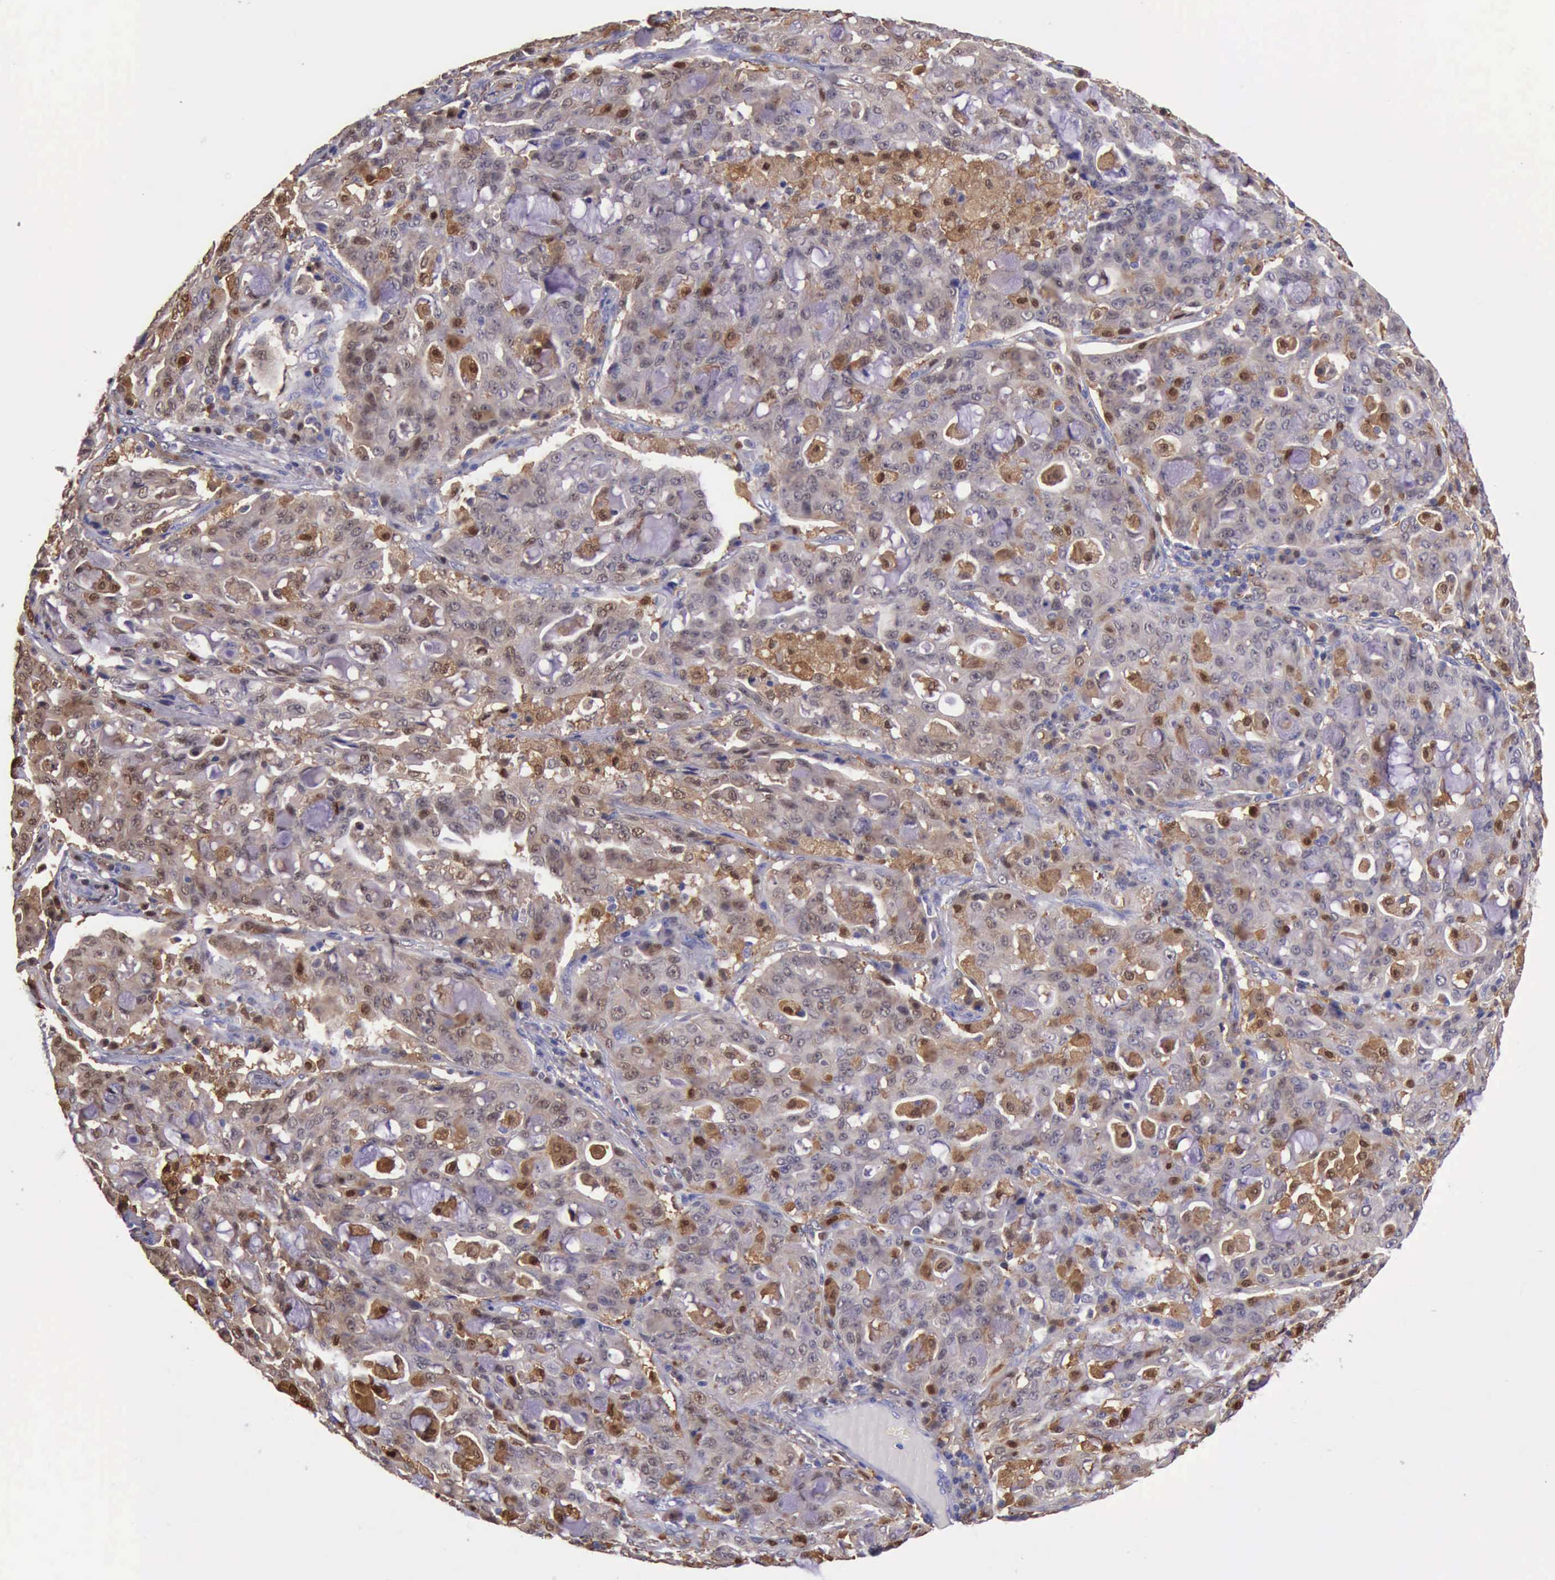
{"staining": {"intensity": "moderate", "quantity": "<25%", "location": "cytoplasmic/membranous,nuclear"}, "tissue": "lung cancer", "cell_type": "Tumor cells", "image_type": "cancer", "snomed": [{"axis": "morphology", "description": "Adenocarcinoma, NOS"}, {"axis": "topography", "description": "Lung"}], "caption": "Protein expression analysis of human adenocarcinoma (lung) reveals moderate cytoplasmic/membranous and nuclear expression in about <25% of tumor cells.", "gene": "TYMP", "patient": {"sex": "female", "age": 44}}